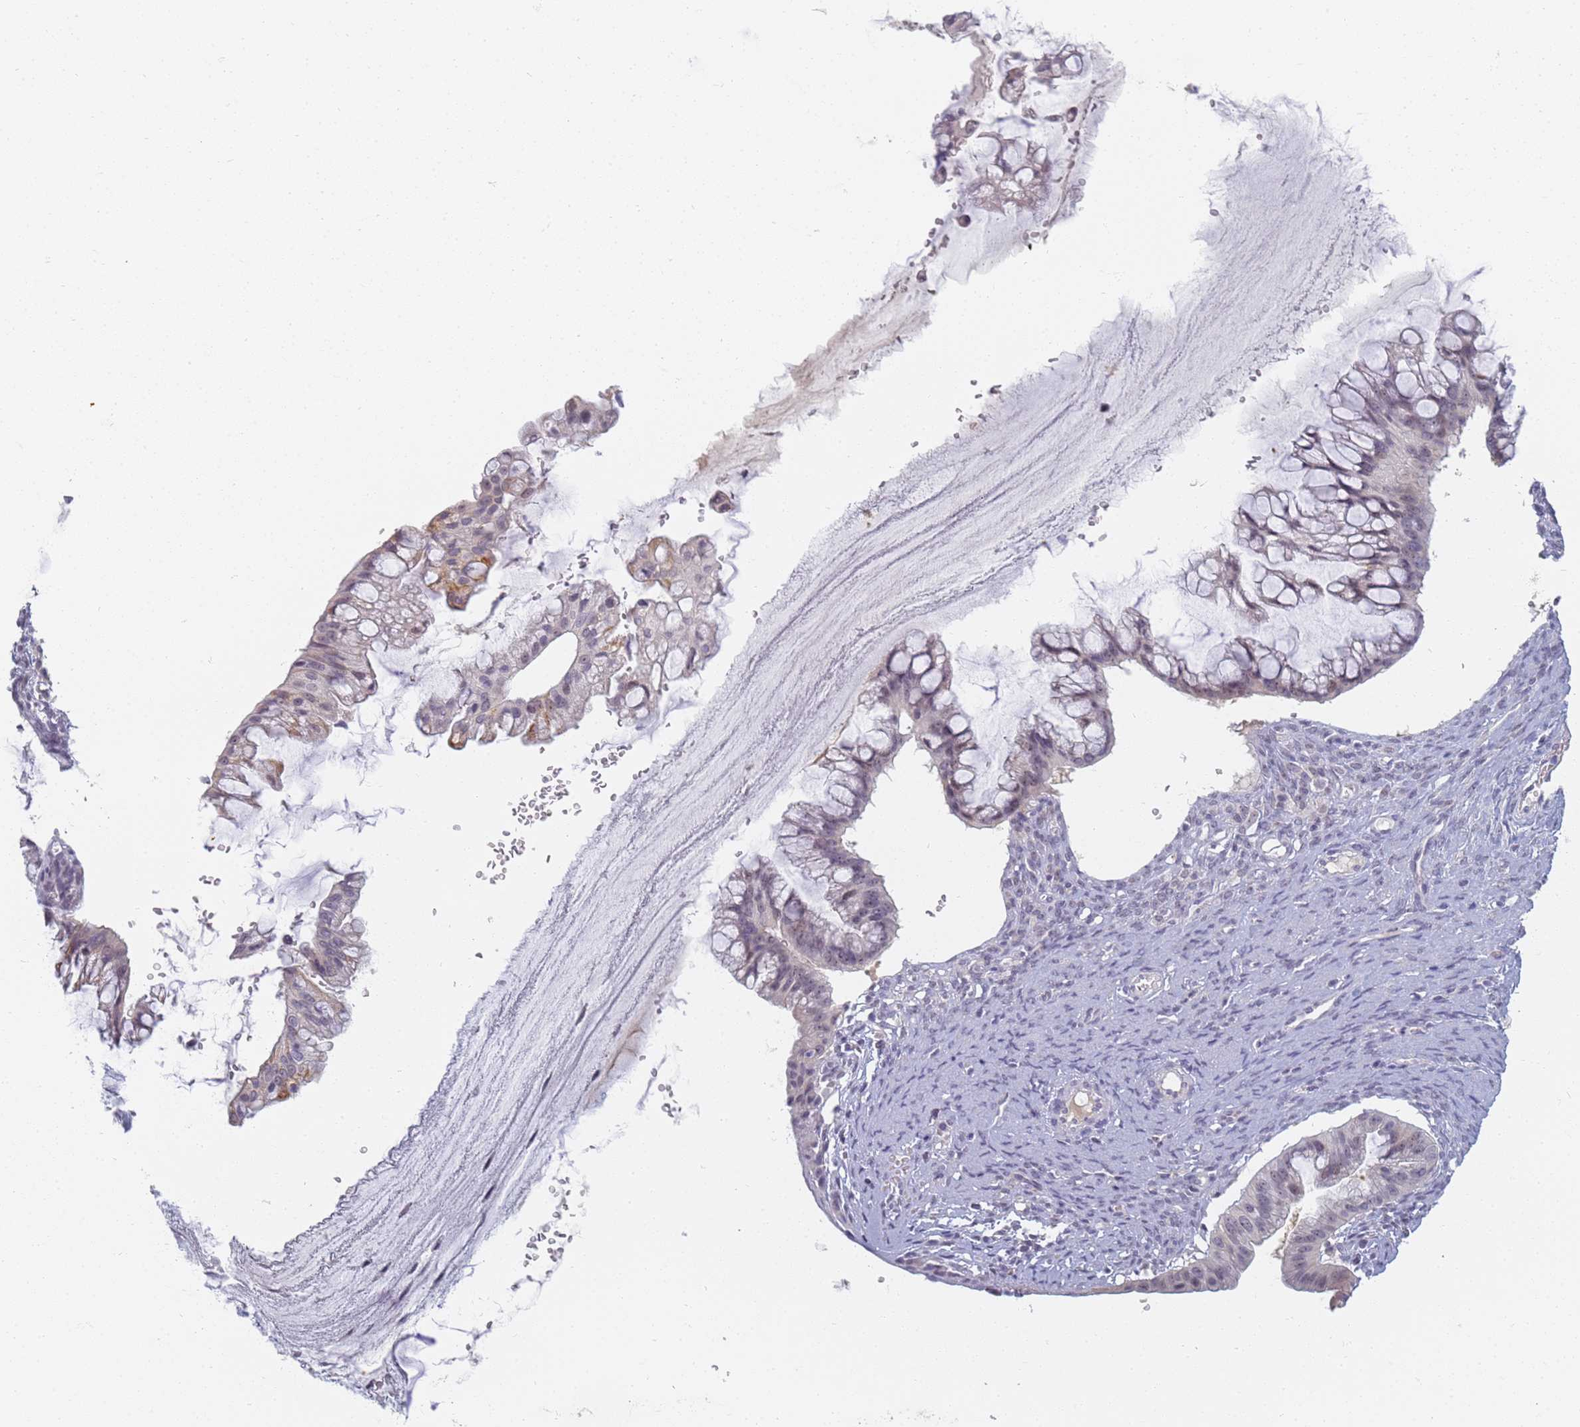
{"staining": {"intensity": "negative", "quantity": "none", "location": "none"}, "tissue": "ovarian cancer", "cell_type": "Tumor cells", "image_type": "cancer", "snomed": [{"axis": "morphology", "description": "Cystadenocarcinoma, mucinous, NOS"}, {"axis": "topography", "description": "Ovary"}], "caption": "Human ovarian mucinous cystadenocarcinoma stained for a protein using immunohistochemistry (IHC) exhibits no expression in tumor cells.", "gene": "SLC38A9", "patient": {"sex": "female", "age": 73}}